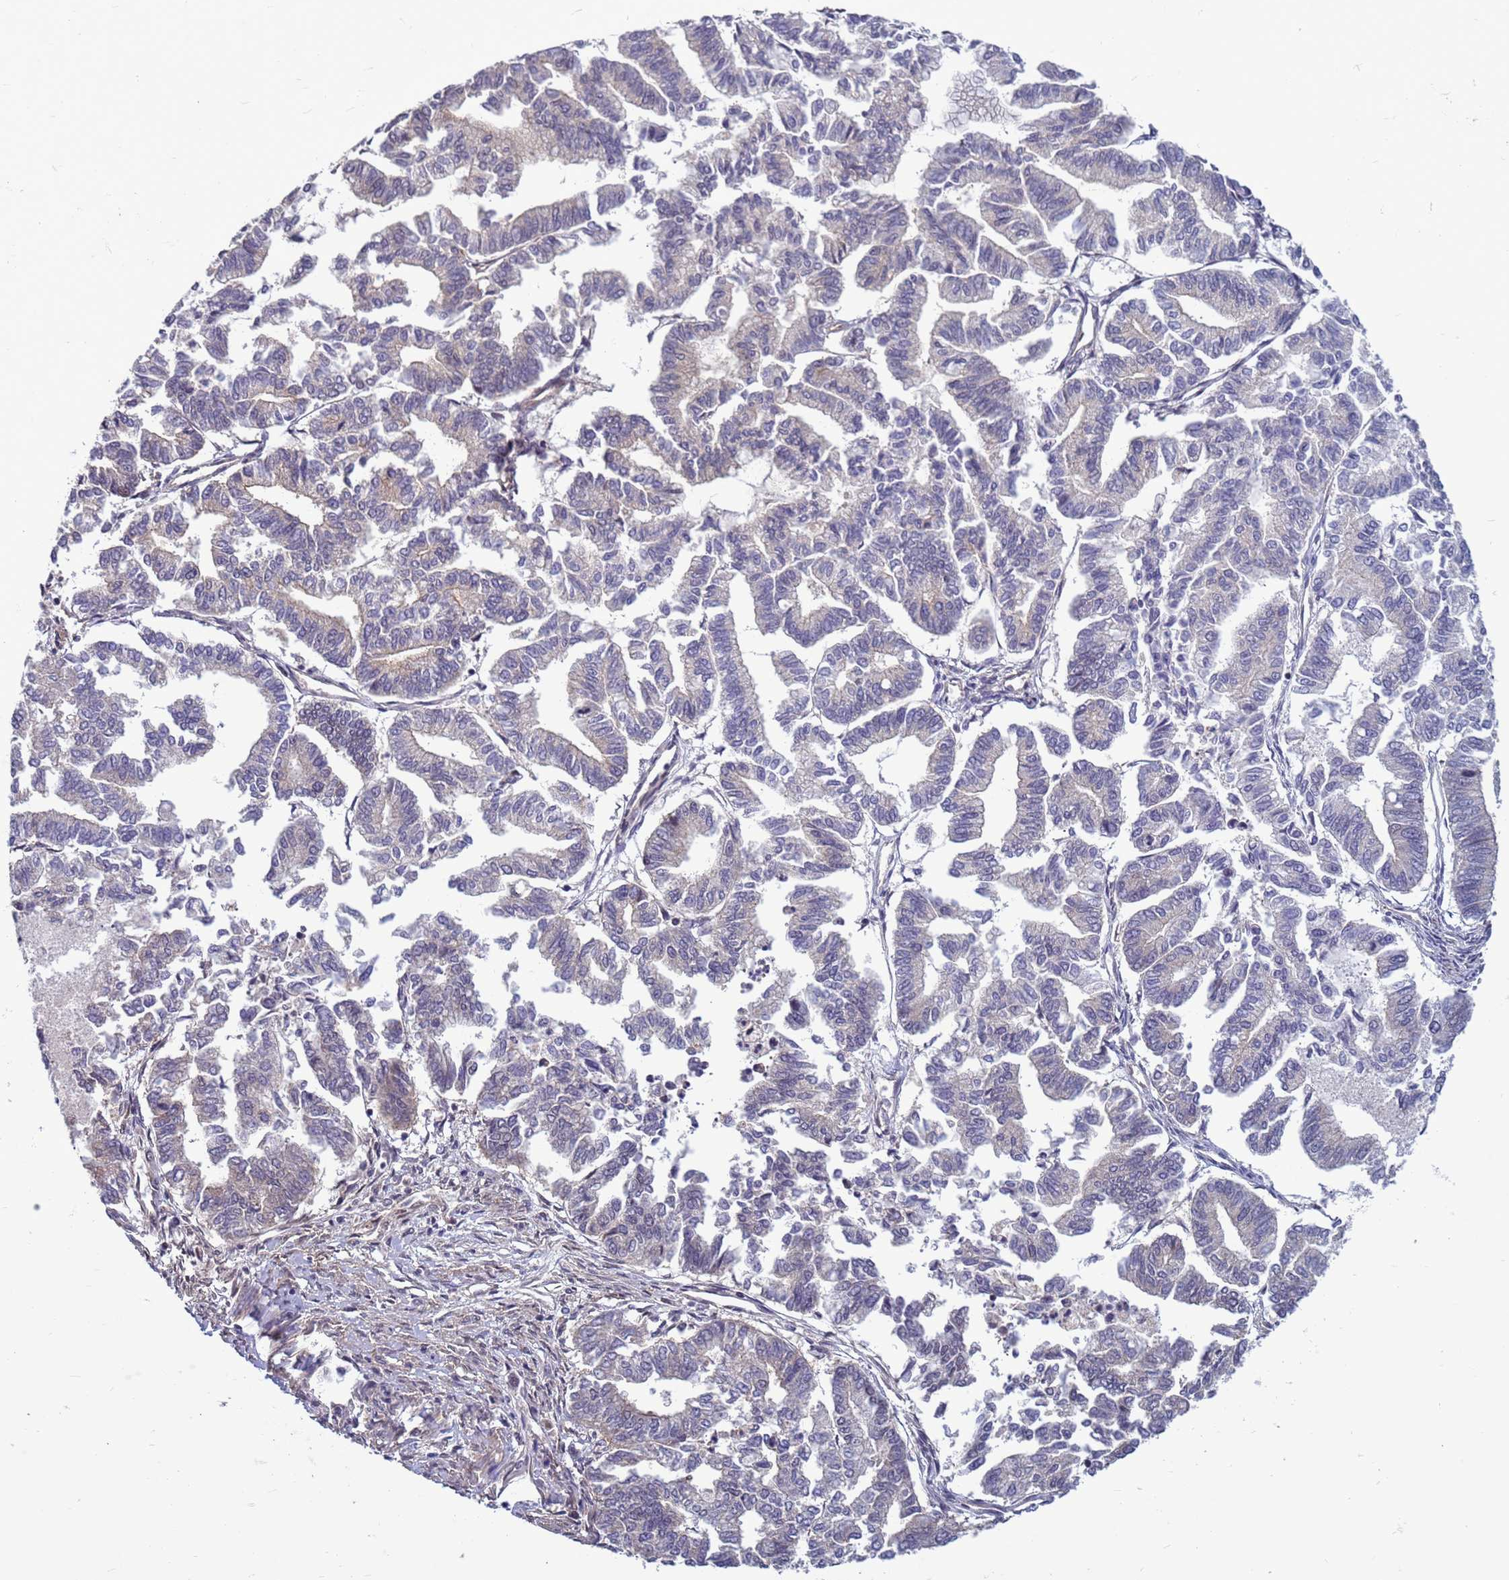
{"staining": {"intensity": "negative", "quantity": "none", "location": "none"}, "tissue": "endometrial cancer", "cell_type": "Tumor cells", "image_type": "cancer", "snomed": [{"axis": "morphology", "description": "Adenocarcinoma, NOS"}, {"axis": "topography", "description": "Endometrium"}], "caption": "Photomicrograph shows no protein staining in tumor cells of endometrial cancer tissue.", "gene": "NSL1", "patient": {"sex": "female", "age": 79}}